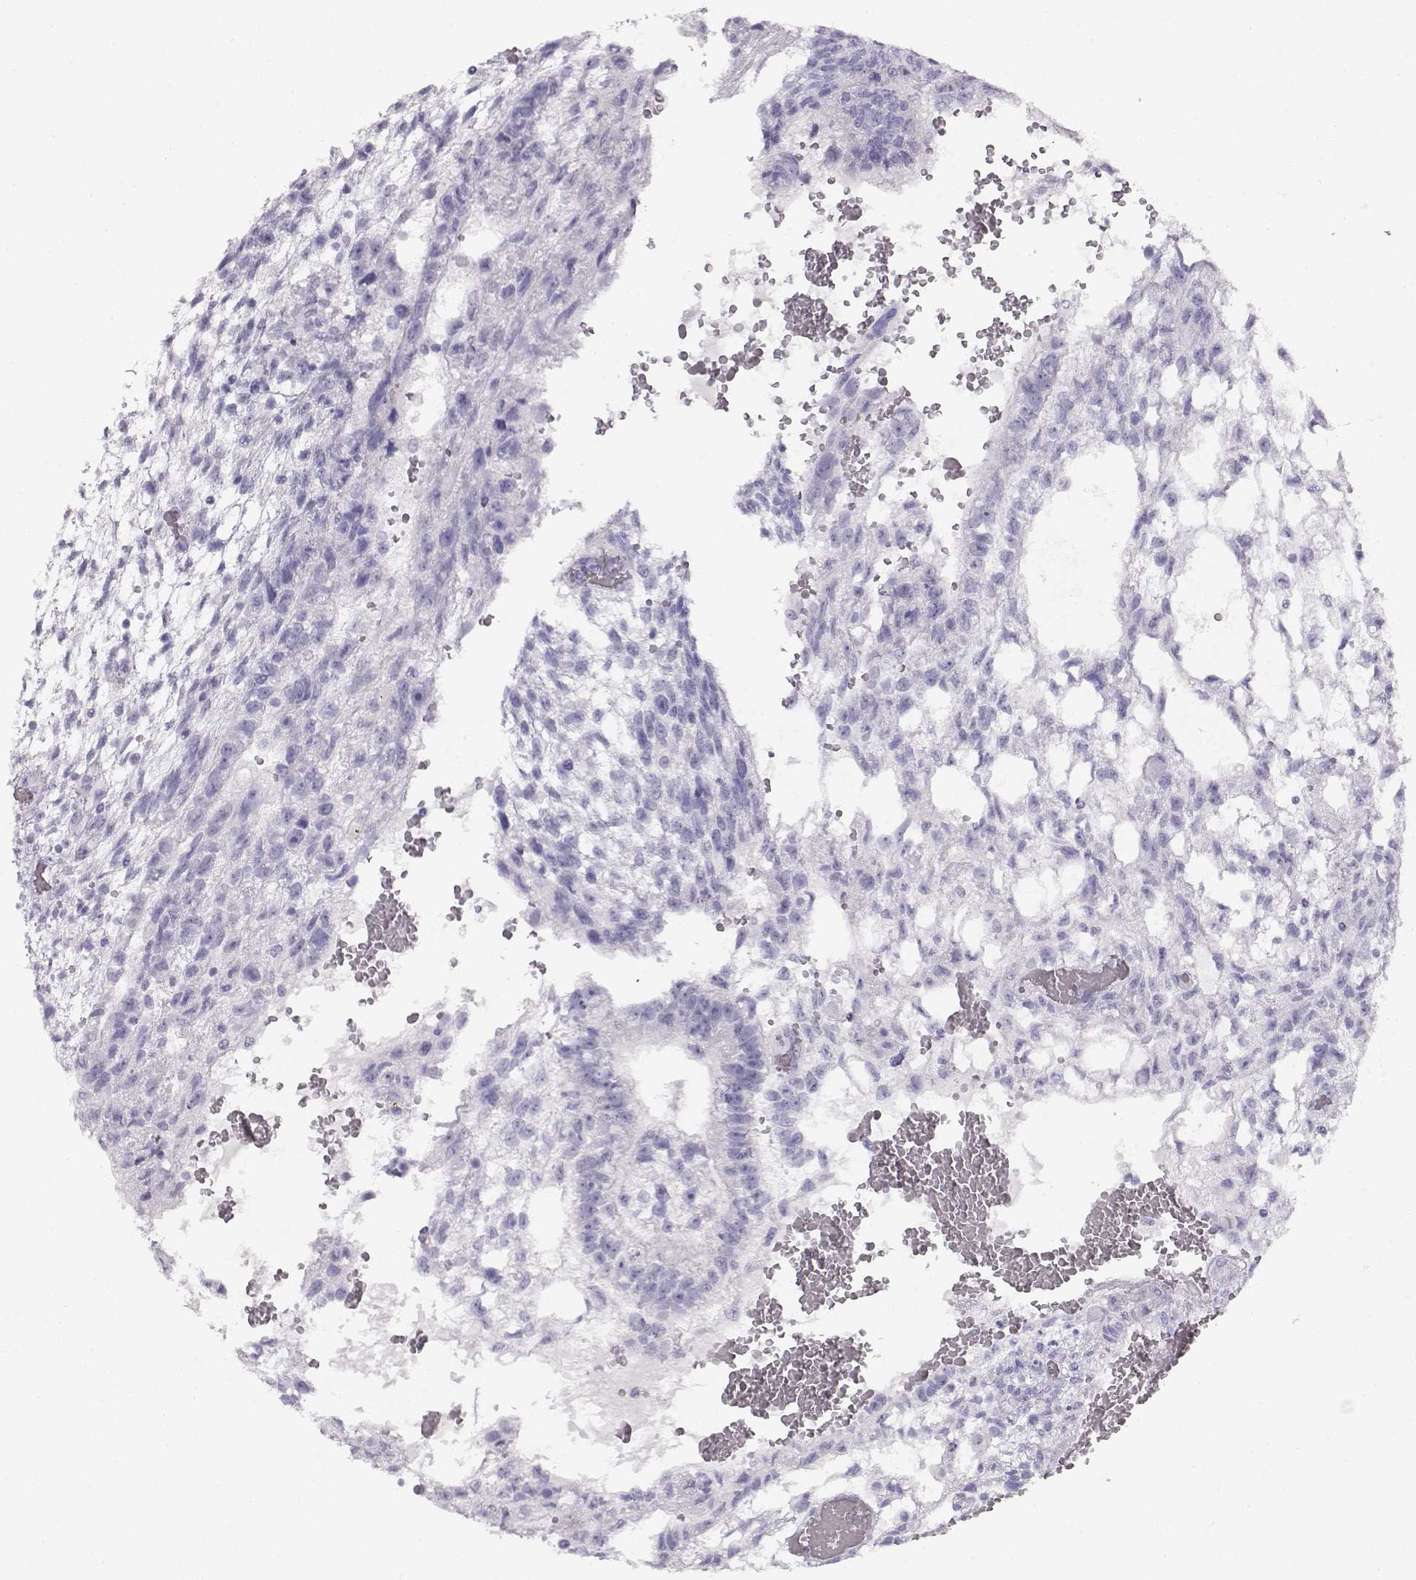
{"staining": {"intensity": "negative", "quantity": "none", "location": "none"}, "tissue": "testis cancer", "cell_type": "Tumor cells", "image_type": "cancer", "snomed": [{"axis": "morphology", "description": "Carcinoma, Embryonal, NOS"}, {"axis": "topography", "description": "Testis"}], "caption": "Human testis embryonal carcinoma stained for a protein using immunohistochemistry (IHC) reveals no staining in tumor cells.", "gene": "ACTN2", "patient": {"sex": "male", "age": 32}}